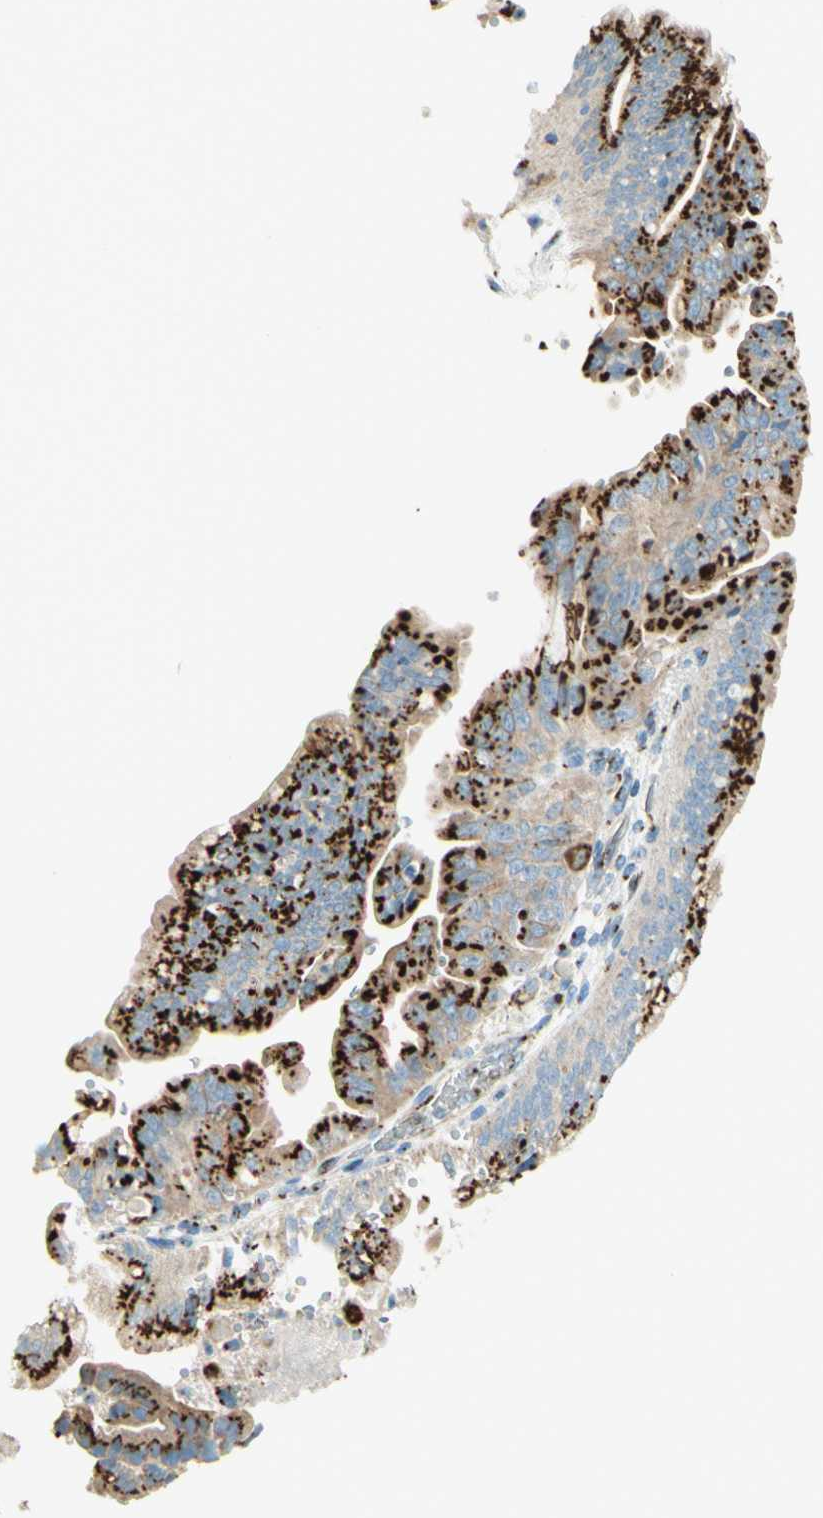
{"staining": {"intensity": "strong", "quantity": ">75%", "location": "cytoplasmic/membranous"}, "tissue": "pancreatic cancer", "cell_type": "Tumor cells", "image_type": "cancer", "snomed": [{"axis": "morphology", "description": "Adenocarcinoma, NOS"}, {"axis": "topography", "description": "Pancreas"}], "caption": "Pancreatic adenocarcinoma stained with DAB (3,3'-diaminobenzidine) IHC shows high levels of strong cytoplasmic/membranous expression in approximately >75% of tumor cells.", "gene": "GOLGB1", "patient": {"sex": "male", "age": 70}}